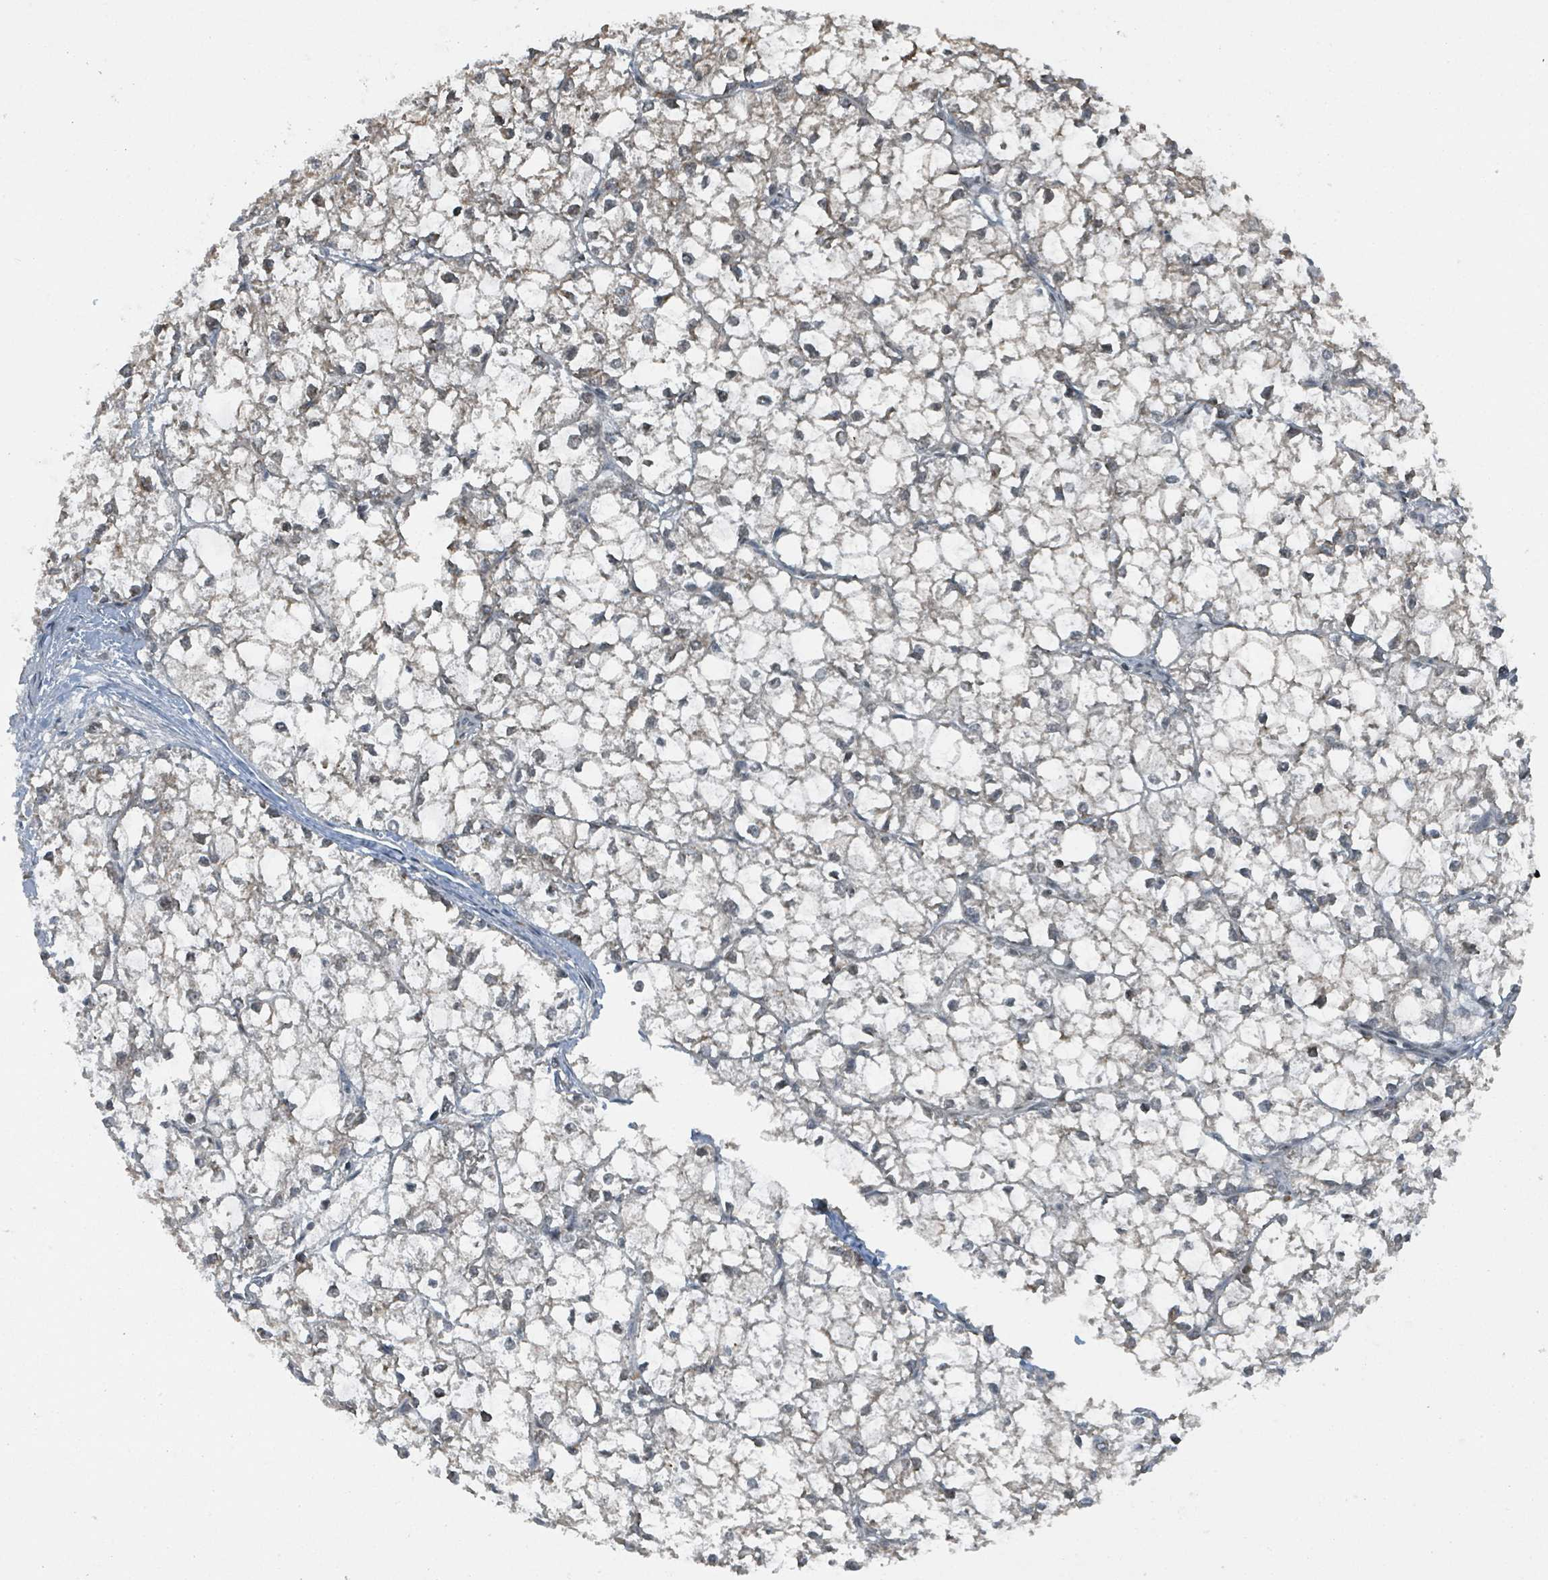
{"staining": {"intensity": "negative", "quantity": "none", "location": "none"}, "tissue": "liver cancer", "cell_type": "Tumor cells", "image_type": "cancer", "snomed": [{"axis": "morphology", "description": "Carcinoma, Hepatocellular, NOS"}, {"axis": "topography", "description": "Liver"}], "caption": "DAB (3,3'-diaminobenzidine) immunohistochemical staining of human liver cancer demonstrates no significant staining in tumor cells. (DAB immunohistochemistry, high magnification).", "gene": "PHIP", "patient": {"sex": "female", "age": 43}}